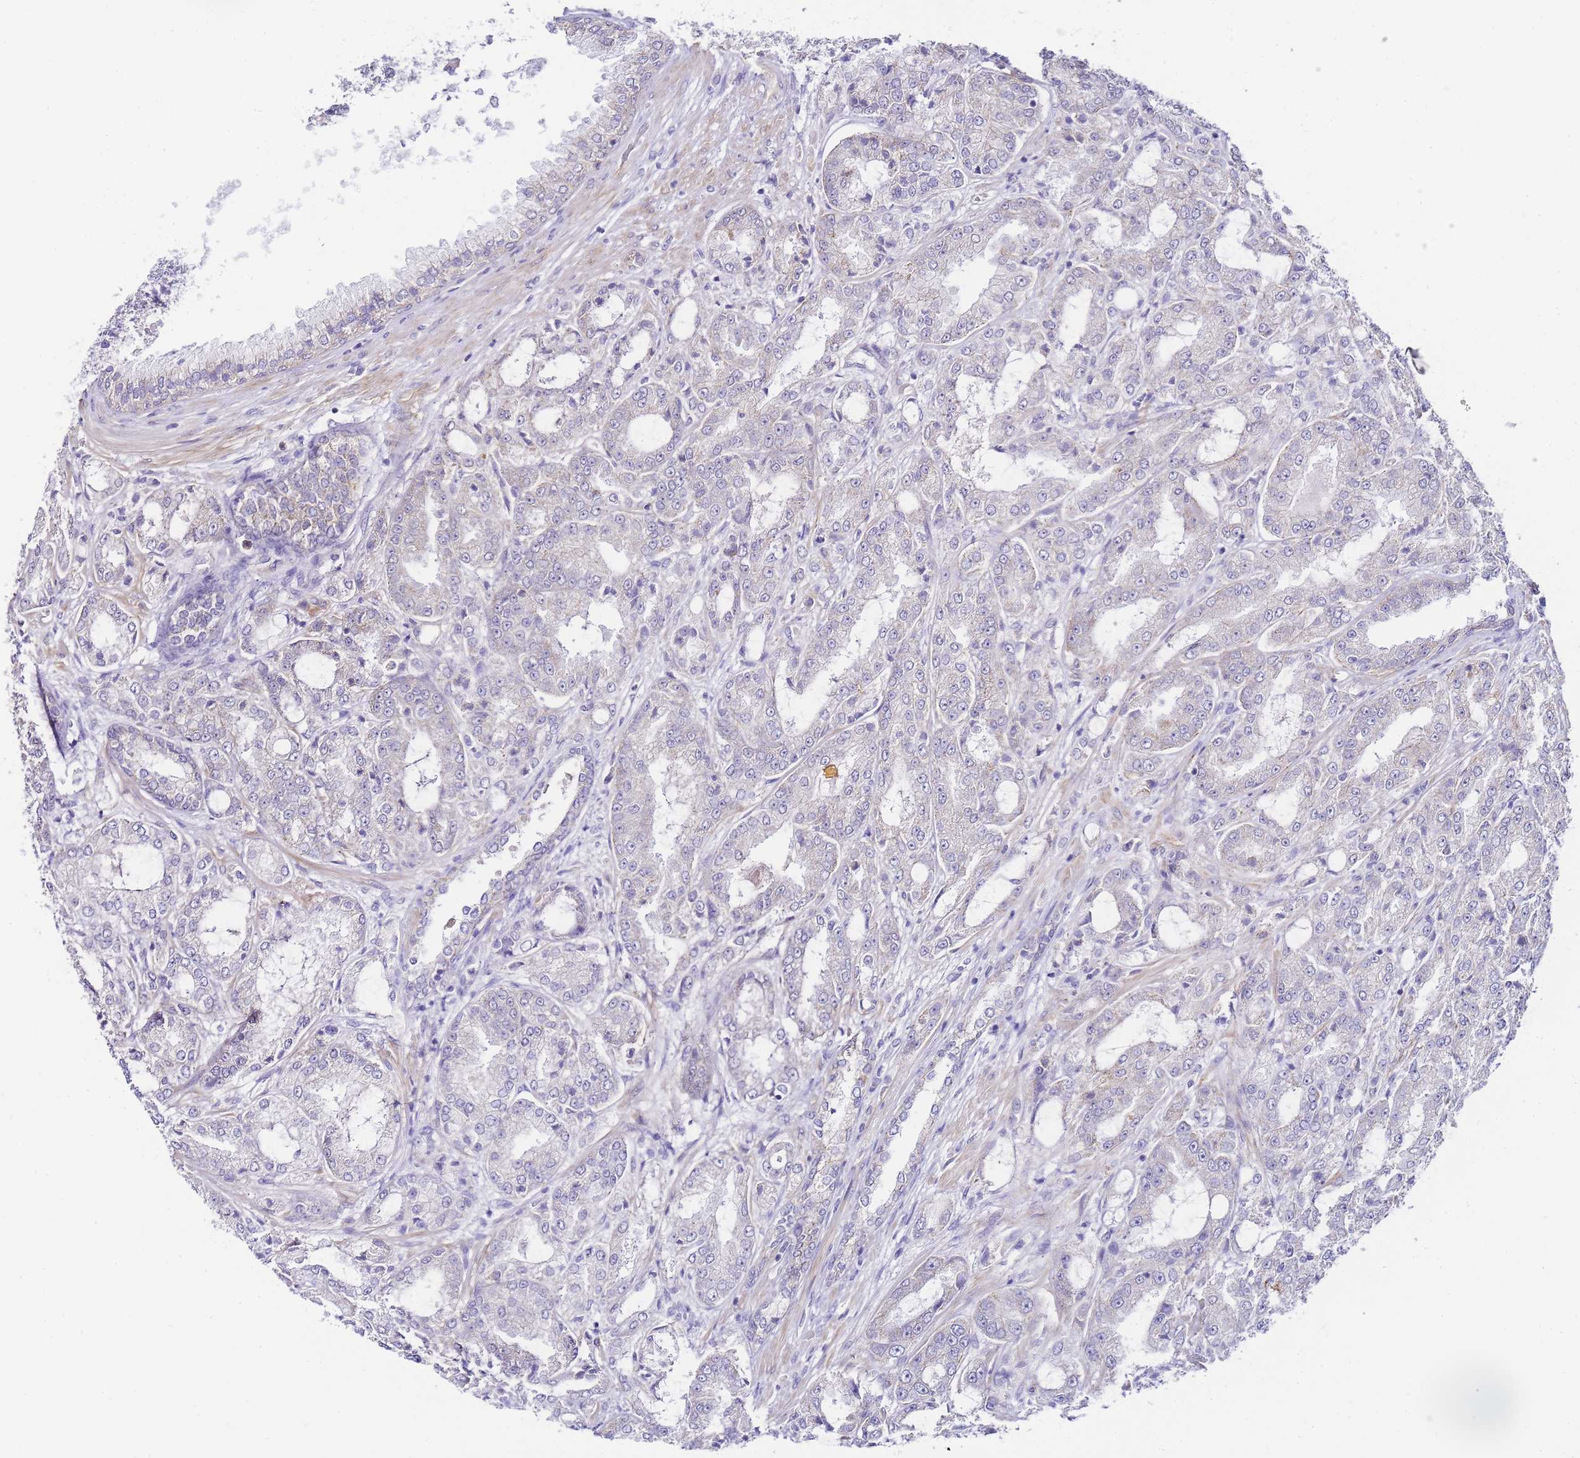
{"staining": {"intensity": "moderate", "quantity": "<25%", "location": "cytoplasmic/membranous"}, "tissue": "prostate cancer", "cell_type": "Tumor cells", "image_type": "cancer", "snomed": [{"axis": "morphology", "description": "Adenocarcinoma, High grade"}, {"axis": "topography", "description": "Prostate"}], "caption": "The photomicrograph exhibits staining of prostate adenocarcinoma (high-grade), revealing moderate cytoplasmic/membranous protein expression (brown color) within tumor cells. Ihc stains the protein of interest in brown and the nuclei are stained blue.", "gene": "PDCD7", "patient": {"sex": "male", "age": 71}}